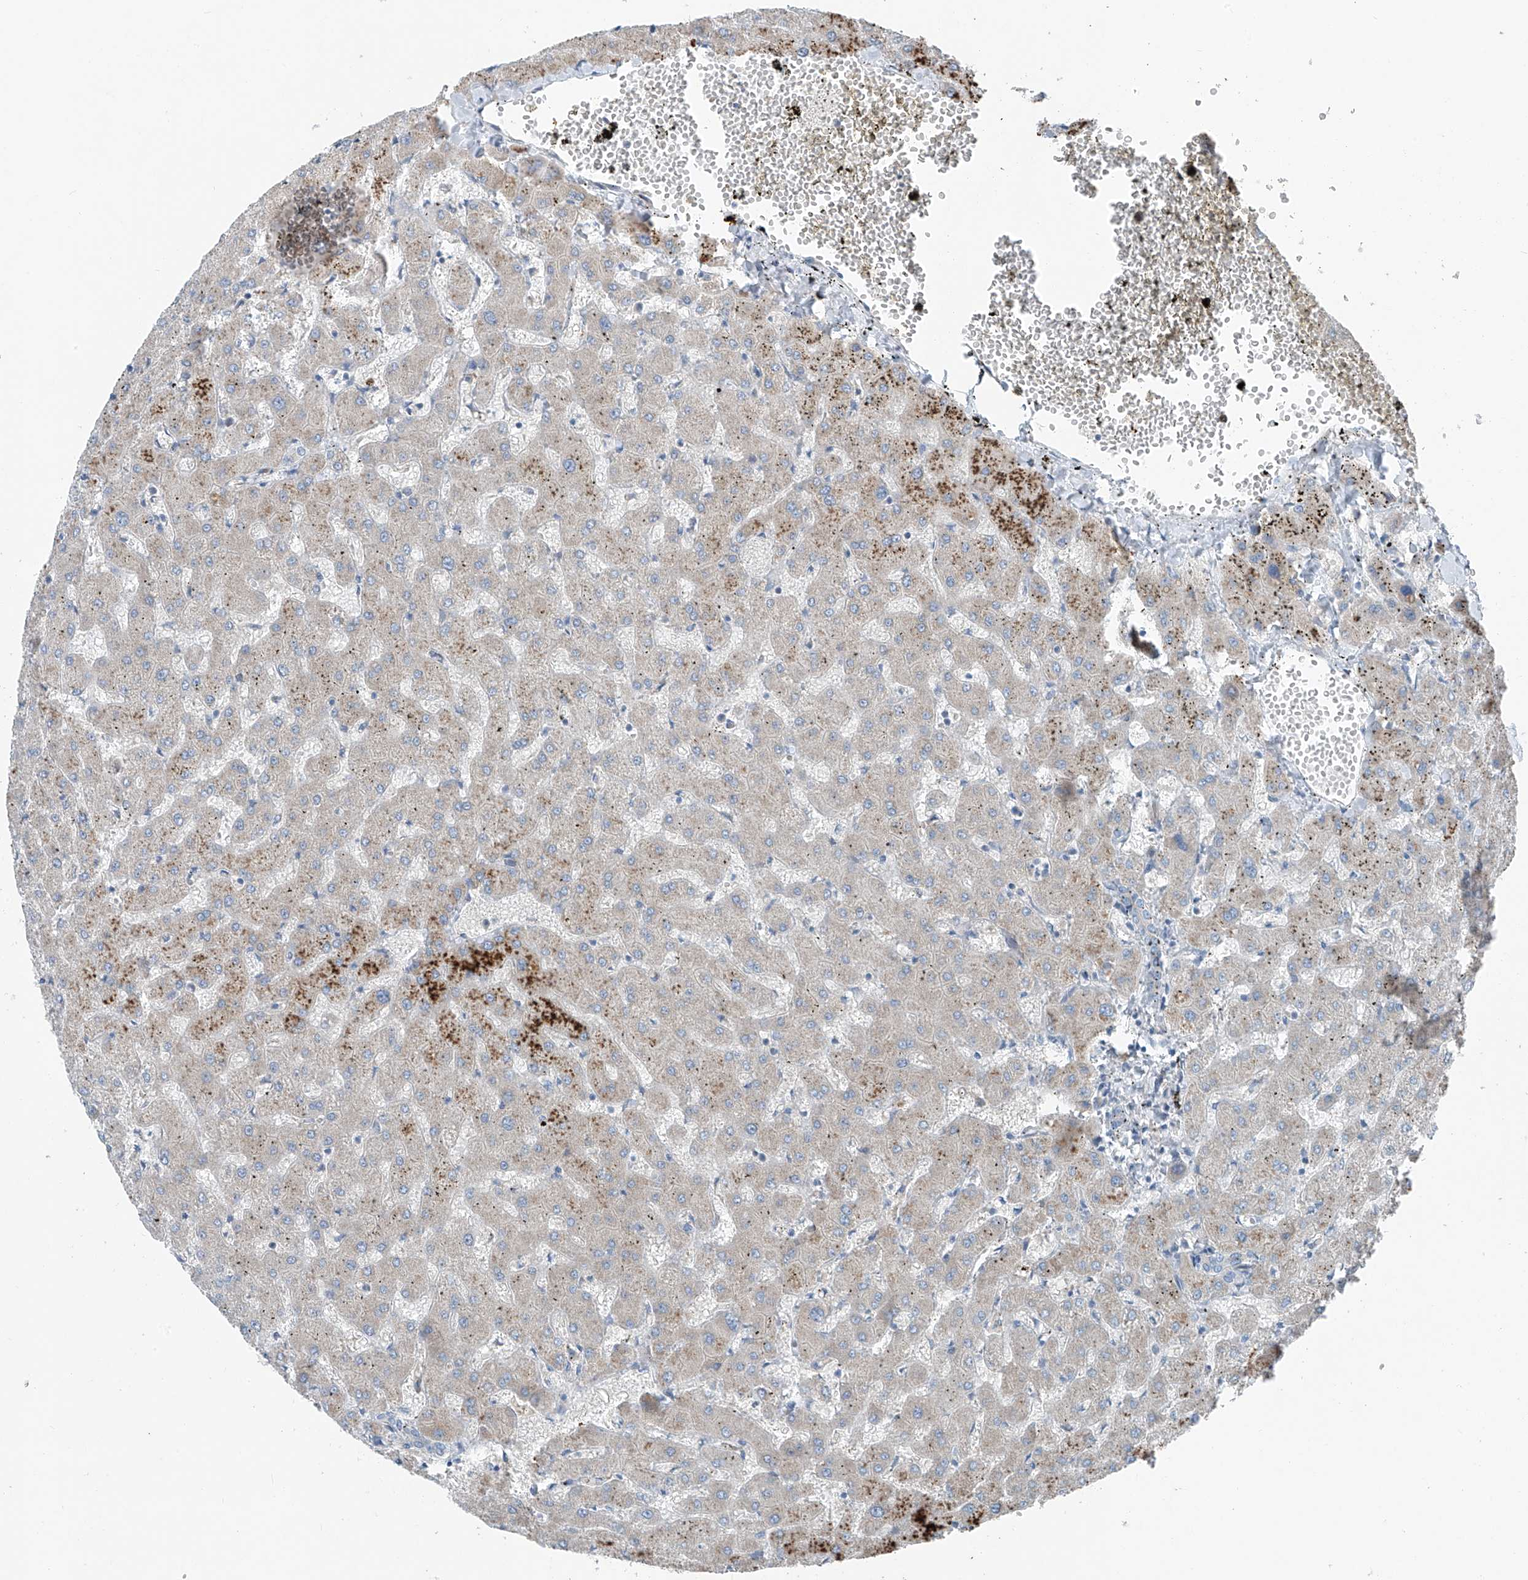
{"staining": {"intensity": "negative", "quantity": "none", "location": "none"}, "tissue": "liver", "cell_type": "Cholangiocytes", "image_type": "normal", "snomed": [{"axis": "morphology", "description": "Normal tissue, NOS"}, {"axis": "topography", "description": "Liver"}], "caption": "IHC histopathology image of benign liver stained for a protein (brown), which exhibits no staining in cholangiocytes. Brightfield microscopy of immunohistochemistry stained with DAB (brown) and hematoxylin (blue), captured at high magnification.", "gene": "FOXRED2", "patient": {"sex": "female", "age": 63}}